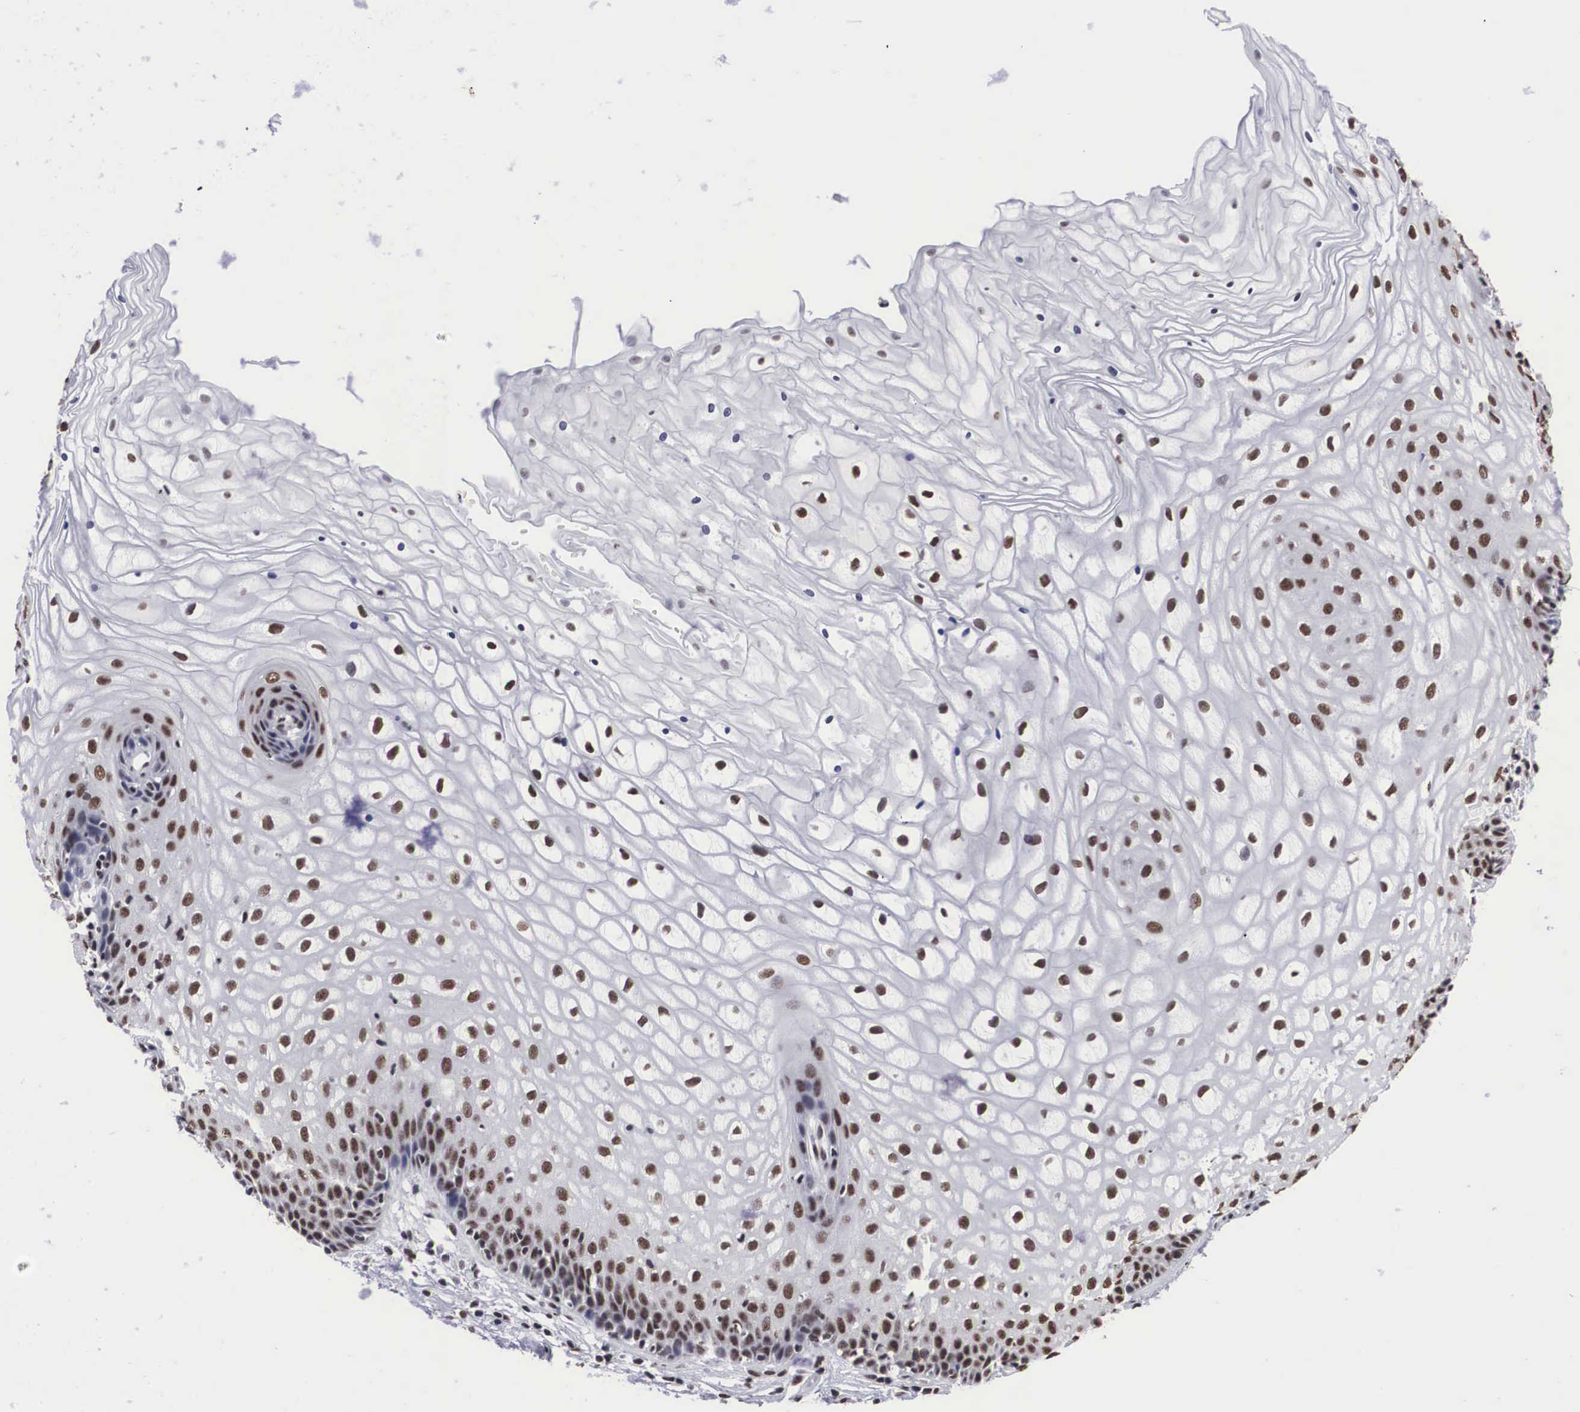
{"staining": {"intensity": "weak", "quantity": "25%-75%", "location": "nuclear"}, "tissue": "vagina", "cell_type": "Squamous epithelial cells", "image_type": "normal", "snomed": [{"axis": "morphology", "description": "Normal tissue, NOS"}, {"axis": "topography", "description": "Vagina"}], "caption": "High-magnification brightfield microscopy of benign vagina stained with DAB (brown) and counterstained with hematoxylin (blue). squamous epithelial cells exhibit weak nuclear expression is identified in approximately25%-75% of cells. The protein is stained brown, and the nuclei are stained in blue (DAB (3,3'-diaminobenzidine) IHC with brightfield microscopy, high magnification).", "gene": "ACIN1", "patient": {"sex": "female", "age": 34}}